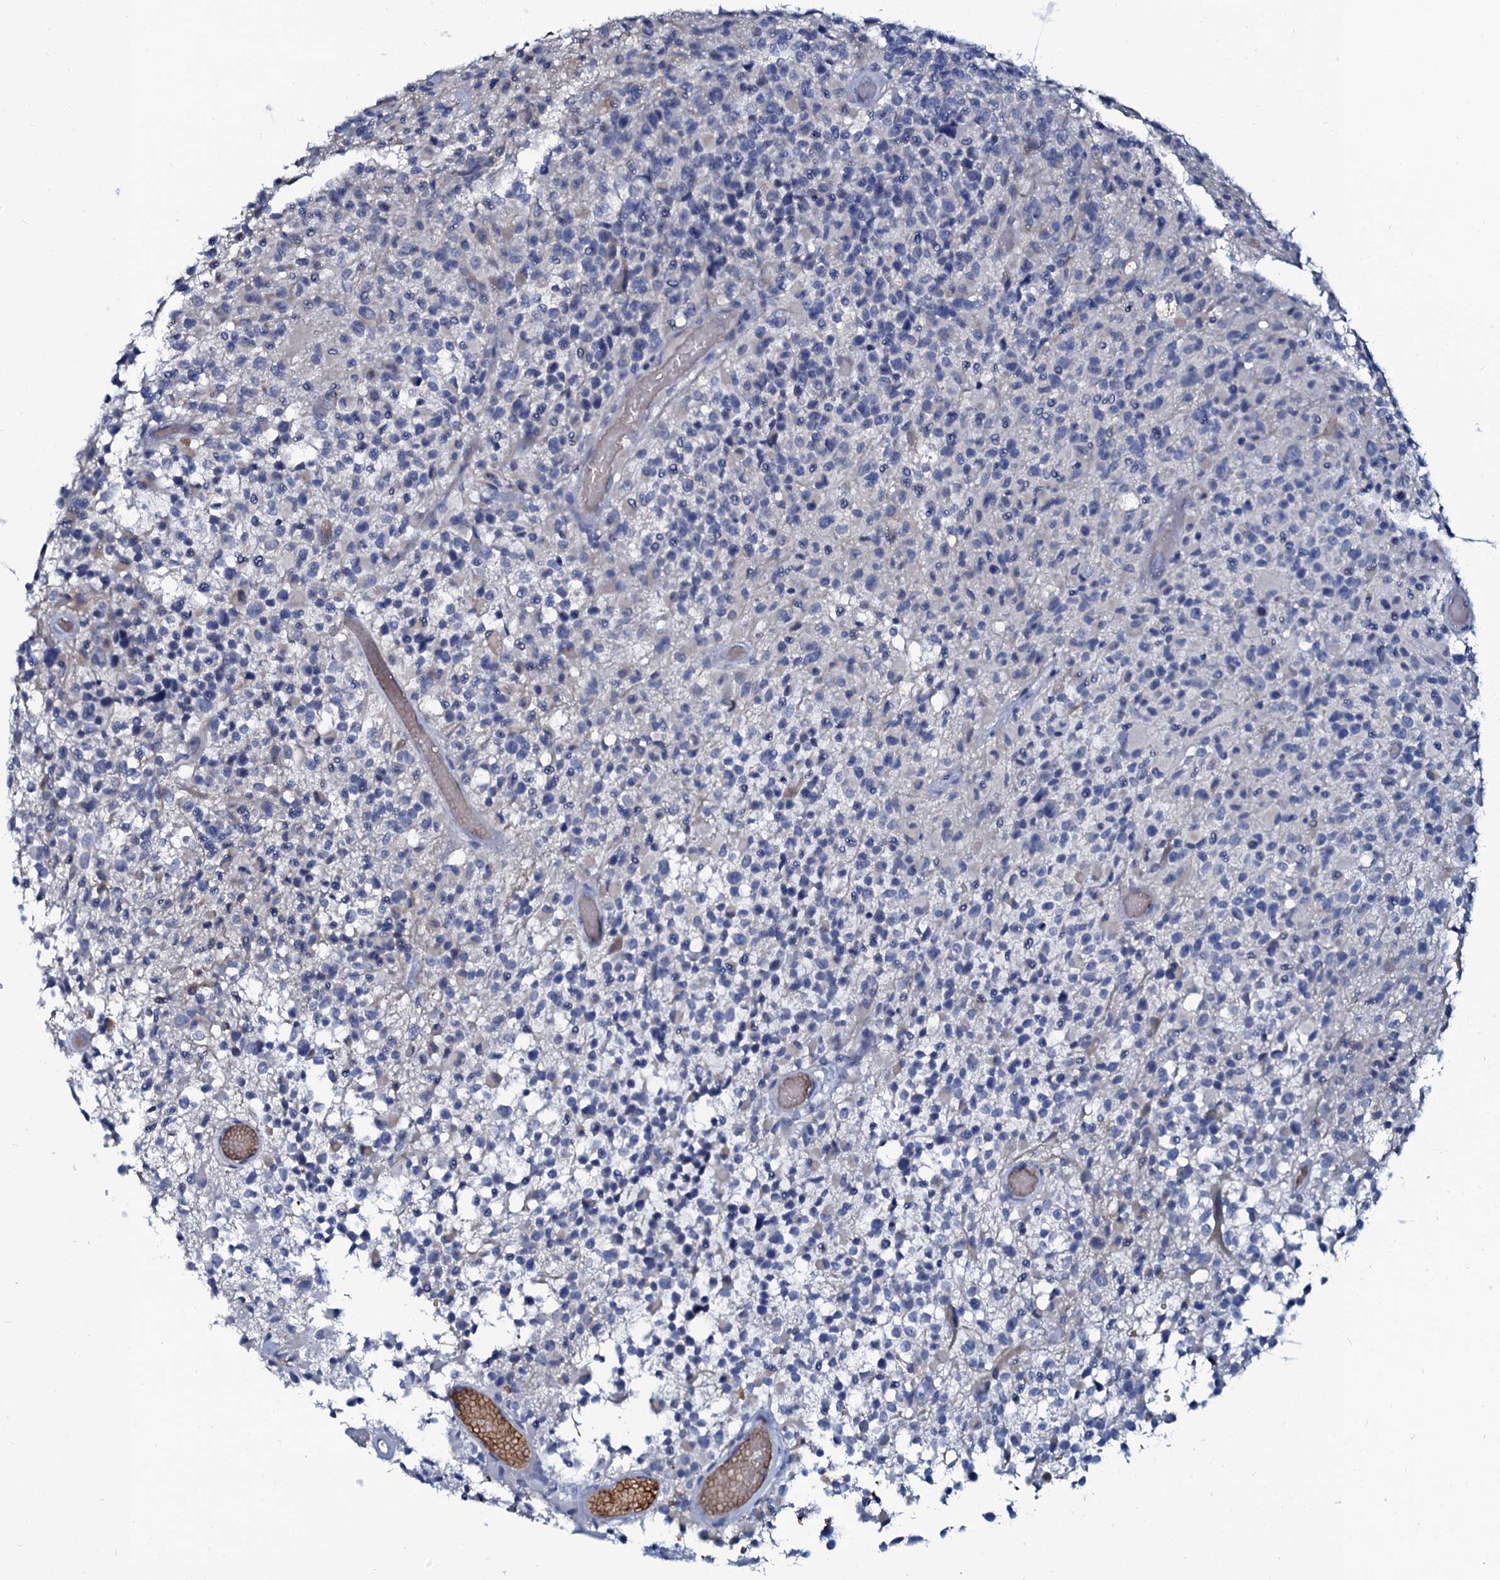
{"staining": {"intensity": "negative", "quantity": "none", "location": "none"}, "tissue": "glioma", "cell_type": "Tumor cells", "image_type": "cancer", "snomed": [{"axis": "morphology", "description": "Glioma, malignant, High grade"}, {"axis": "morphology", "description": "Glioblastoma, NOS"}, {"axis": "topography", "description": "Brain"}], "caption": "A histopathology image of malignant high-grade glioma stained for a protein exhibits no brown staining in tumor cells.", "gene": "C10orf88", "patient": {"sex": "male", "age": 60}}